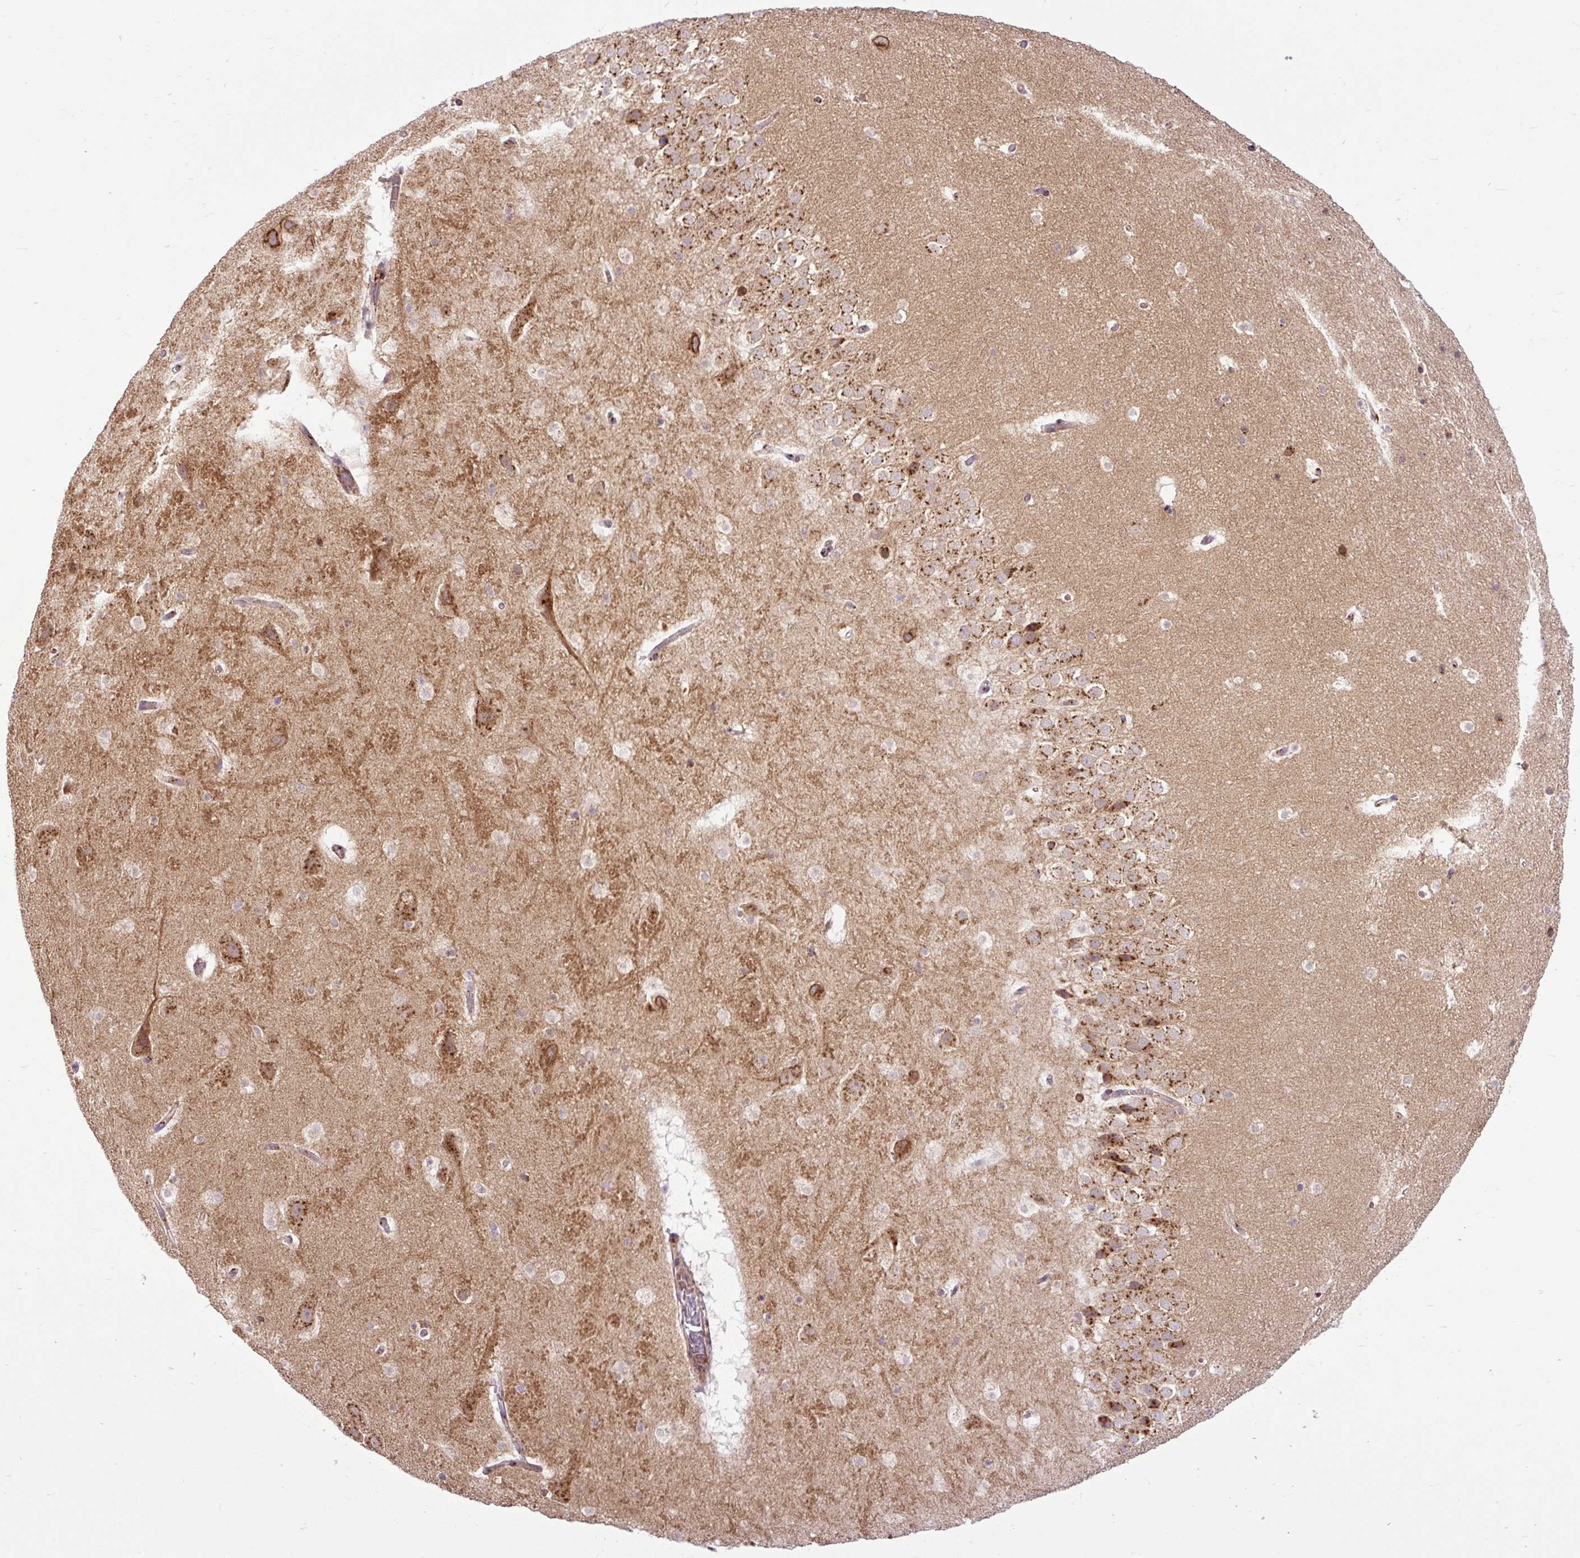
{"staining": {"intensity": "strong", "quantity": "<25%", "location": "cytoplasmic/membranous"}, "tissue": "hippocampus", "cell_type": "Glial cells", "image_type": "normal", "snomed": [{"axis": "morphology", "description": "Normal tissue, NOS"}, {"axis": "topography", "description": "Hippocampus"}], "caption": "Strong cytoplasmic/membranous expression is seen in approximately <25% of glial cells in benign hippocampus. (IHC, brightfield microscopy, high magnification).", "gene": "MSMP", "patient": {"sex": "male", "age": 37}}